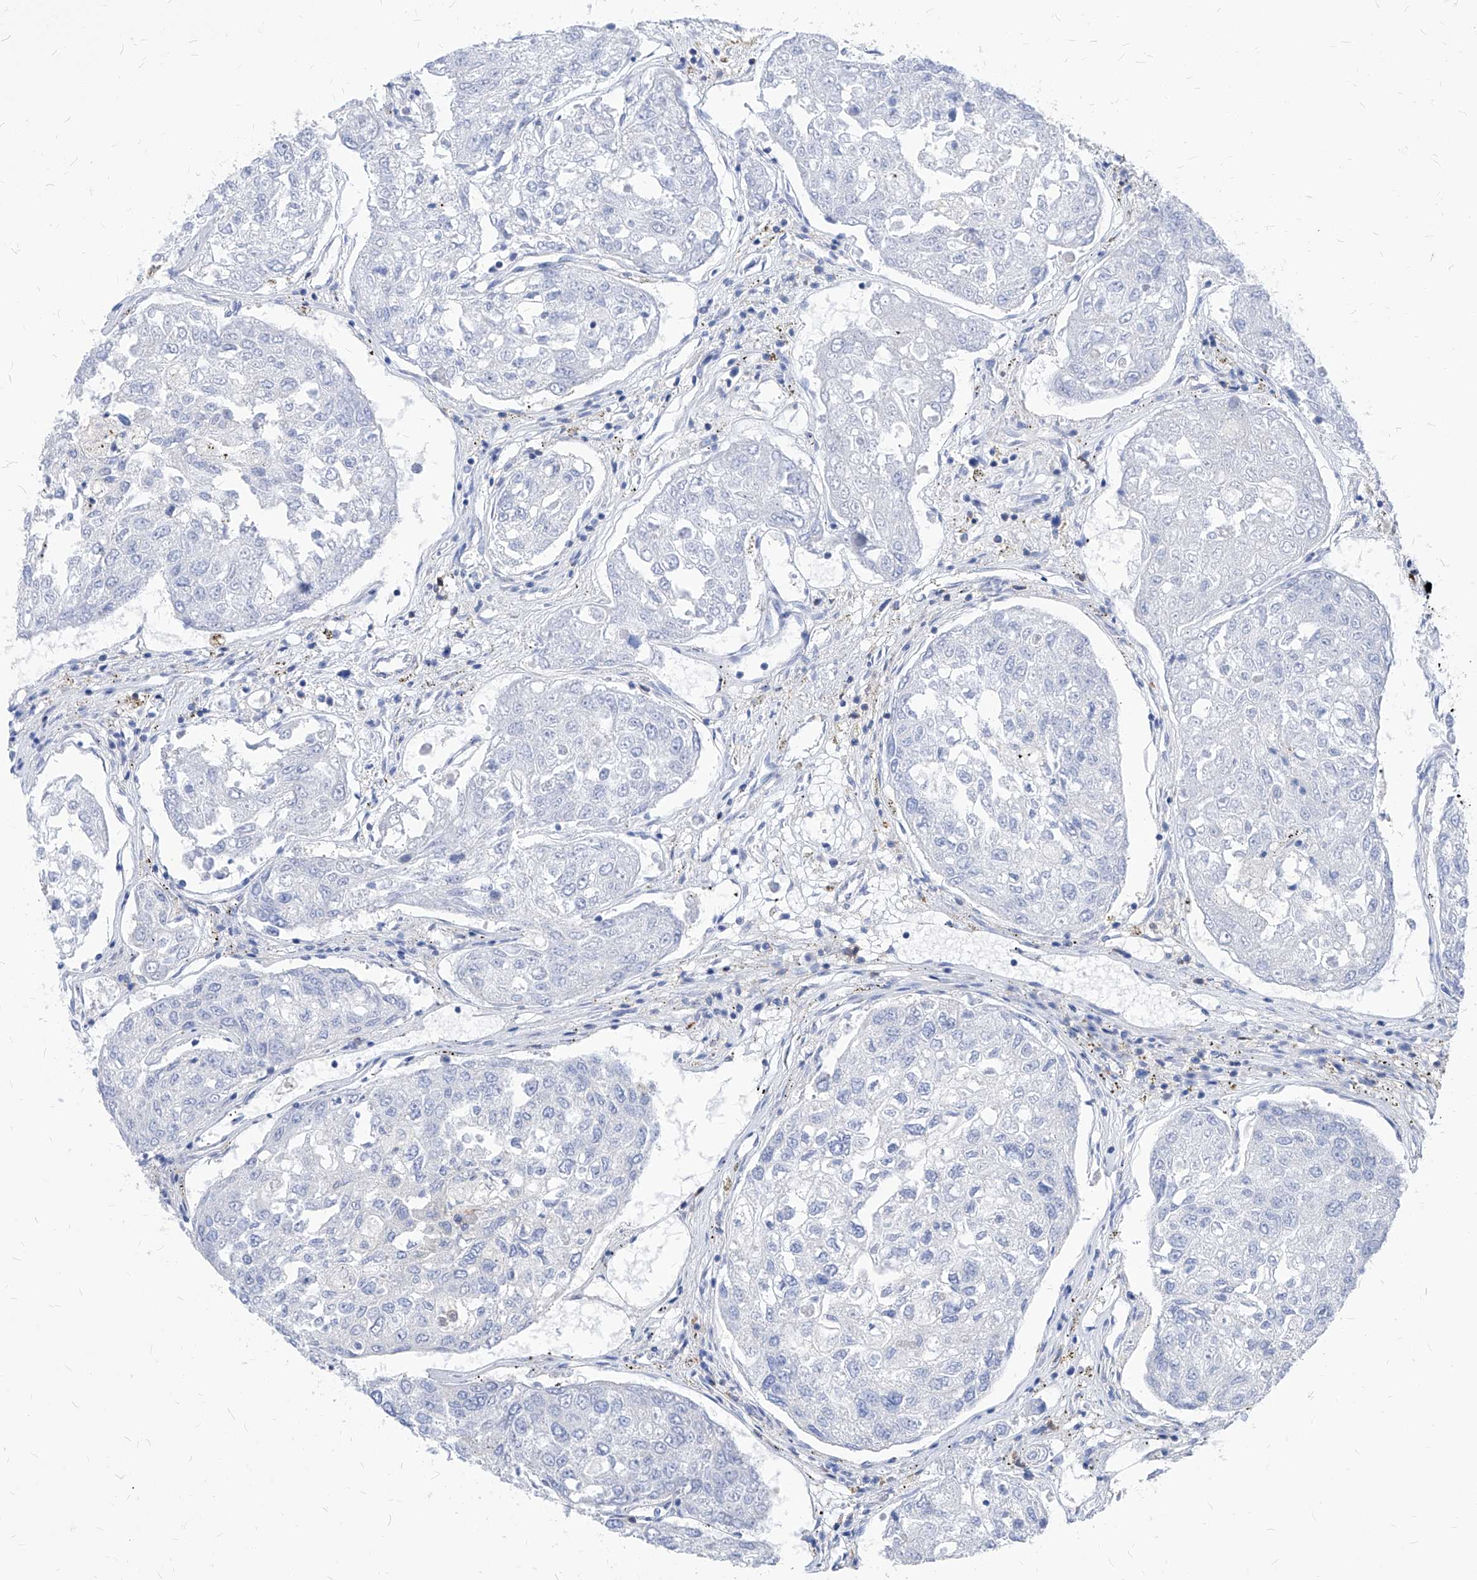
{"staining": {"intensity": "negative", "quantity": "none", "location": "none"}, "tissue": "urothelial cancer", "cell_type": "Tumor cells", "image_type": "cancer", "snomed": [{"axis": "morphology", "description": "Urothelial carcinoma, High grade"}, {"axis": "topography", "description": "Lymph node"}, {"axis": "topography", "description": "Urinary bladder"}], "caption": "Urothelial cancer was stained to show a protein in brown. There is no significant staining in tumor cells.", "gene": "ABRACL", "patient": {"sex": "male", "age": 51}}